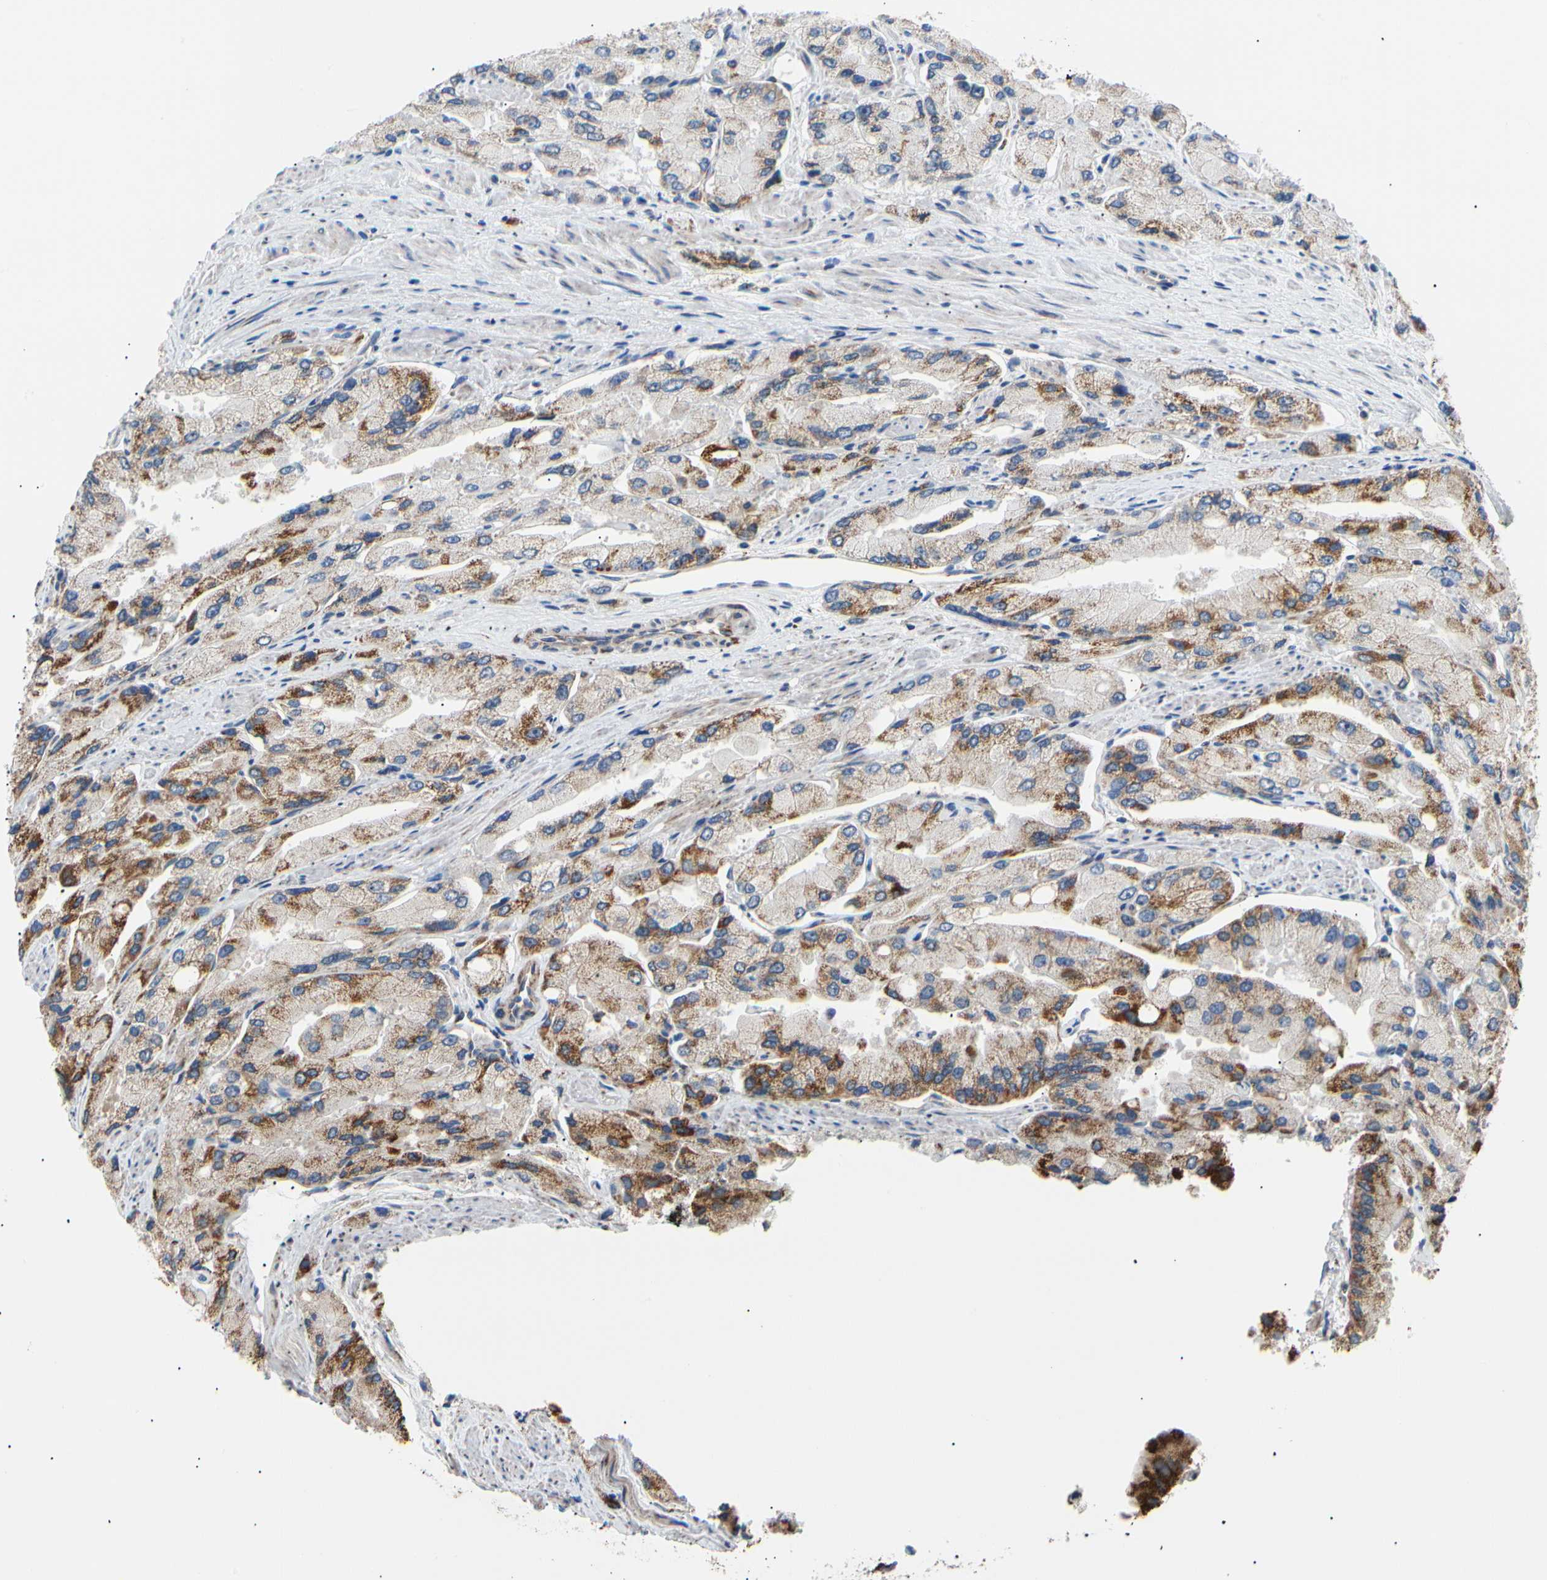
{"staining": {"intensity": "moderate", "quantity": "25%-75%", "location": "cytoplasmic/membranous"}, "tissue": "prostate cancer", "cell_type": "Tumor cells", "image_type": "cancer", "snomed": [{"axis": "morphology", "description": "Adenocarcinoma, High grade"}, {"axis": "topography", "description": "Prostate"}], "caption": "Immunohistochemical staining of prostate cancer (adenocarcinoma (high-grade)) displays medium levels of moderate cytoplasmic/membranous expression in approximately 25%-75% of tumor cells.", "gene": "ACAT1", "patient": {"sex": "male", "age": 58}}